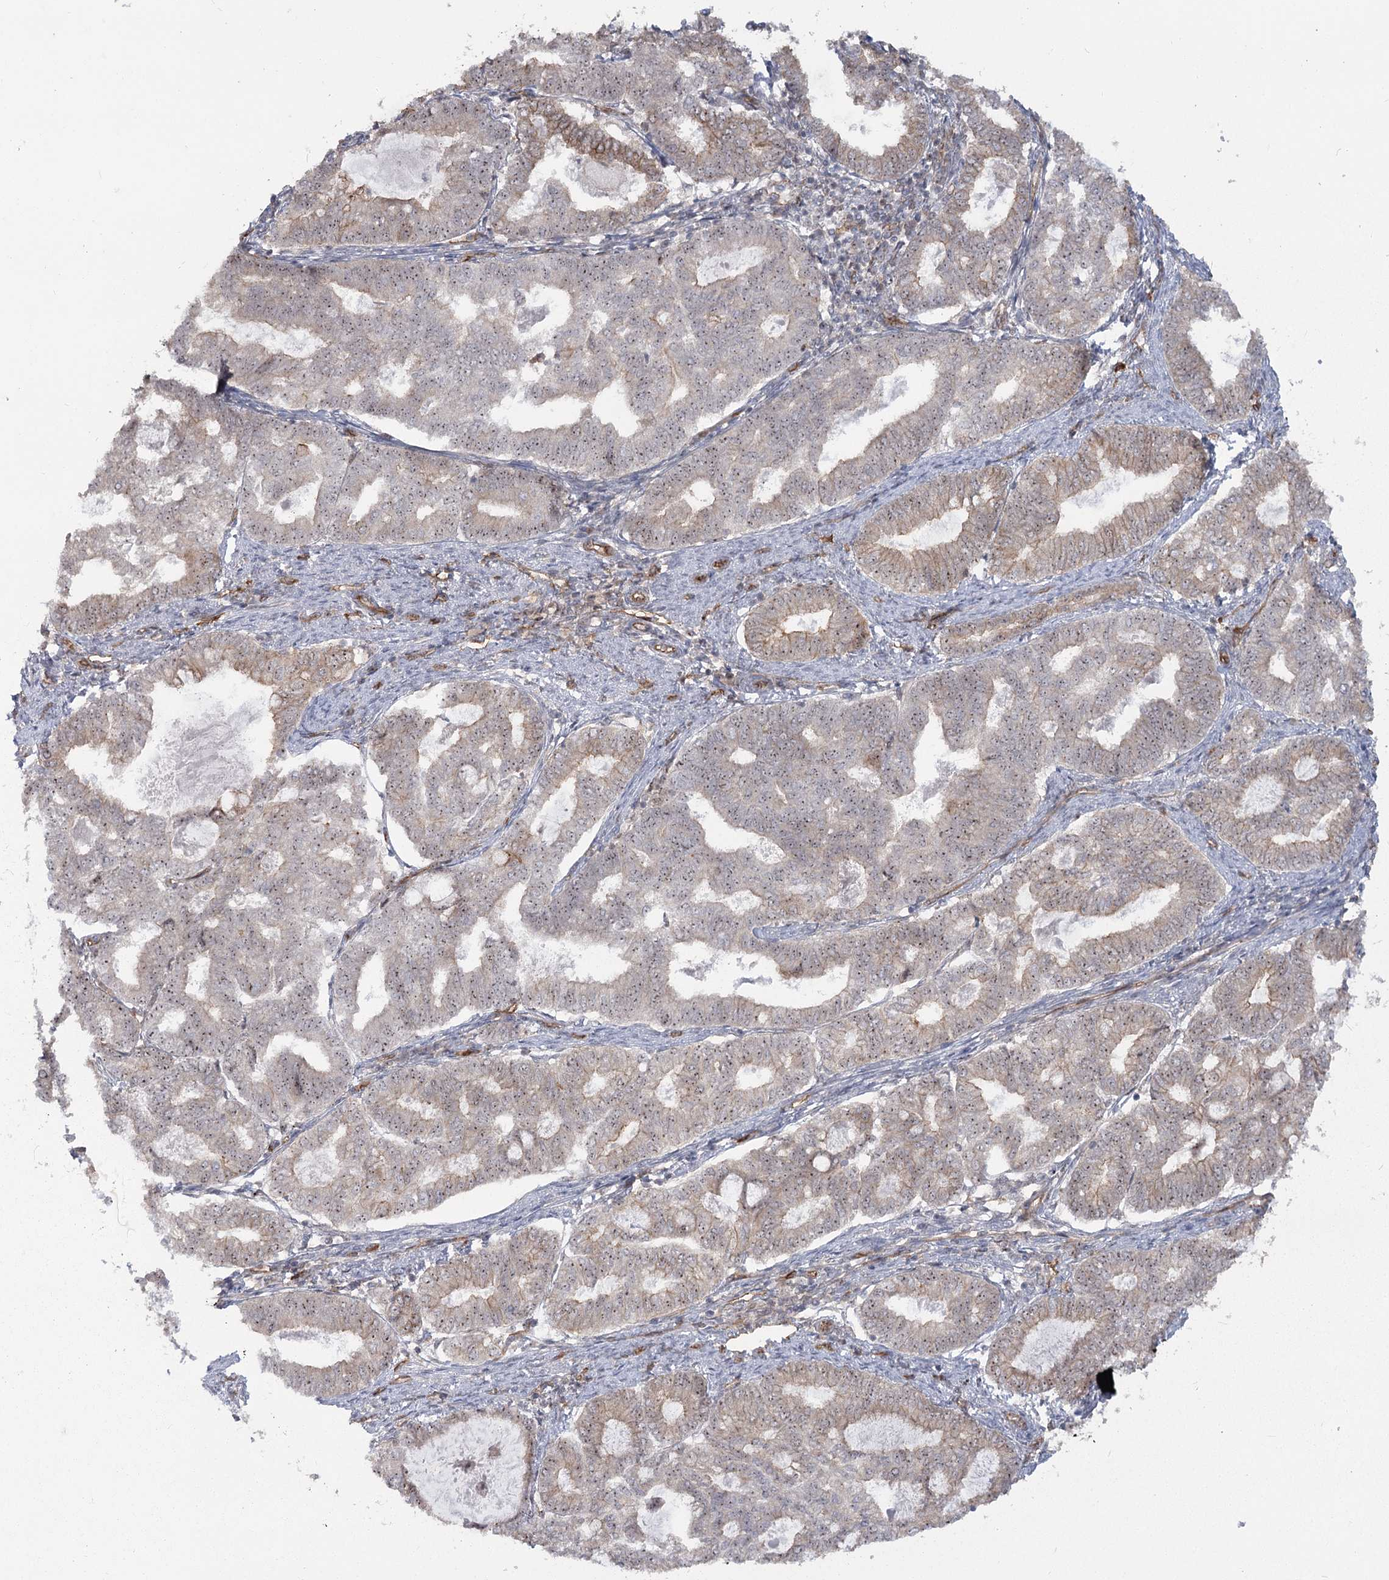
{"staining": {"intensity": "weak", "quantity": "25%-75%", "location": "cytoplasmic/membranous"}, "tissue": "endometrial cancer", "cell_type": "Tumor cells", "image_type": "cancer", "snomed": [{"axis": "morphology", "description": "Adenocarcinoma, NOS"}, {"axis": "topography", "description": "Endometrium"}], "caption": "An IHC micrograph of neoplastic tissue is shown. Protein staining in brown shows weak cytoplasmic/membranous positivity in endometrial adenocarcinoma within tumor cells.", "gene": "RPP14", "patient": {"sex": "female", "age": 79}}